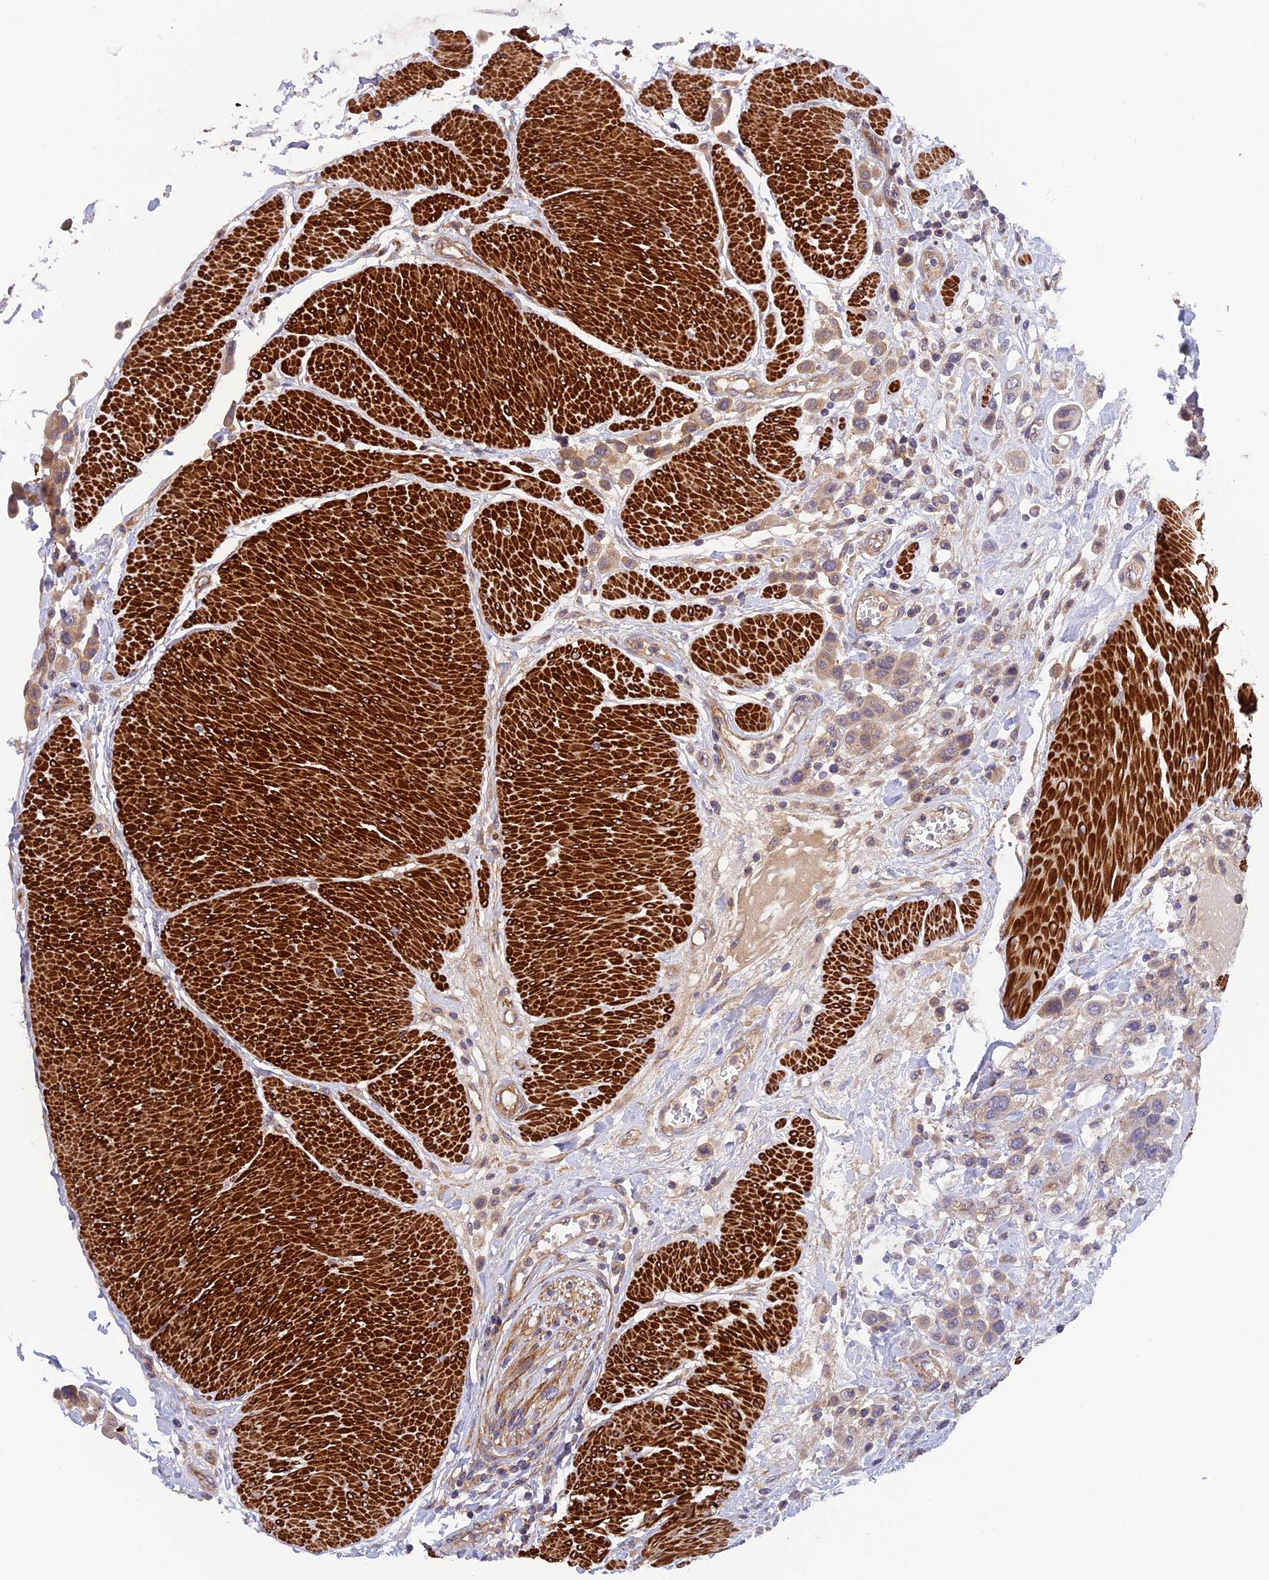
{"staining": {"intensity": "moderate", "quantity": ">75%", "location": "cytoplasmic/membranous"}, "tissue": "urothelial cancer", "cell_type": "Tumor cells", "image_type": "cancer", "snomed": [{"axis": "morphology", "description": "Urothelial carcinoma, High grade"}, {"axis": "topography", "description": "Urinary bladder"}], "caption": "Tumor cells reveal medium levels of moderate cytoplasmic/membranous positivity in about >75% of cells in human urothelial carcinoma (high-grade).", "gene": "ADAMTS15", "patient": {"sex": "male", "age": 50}}